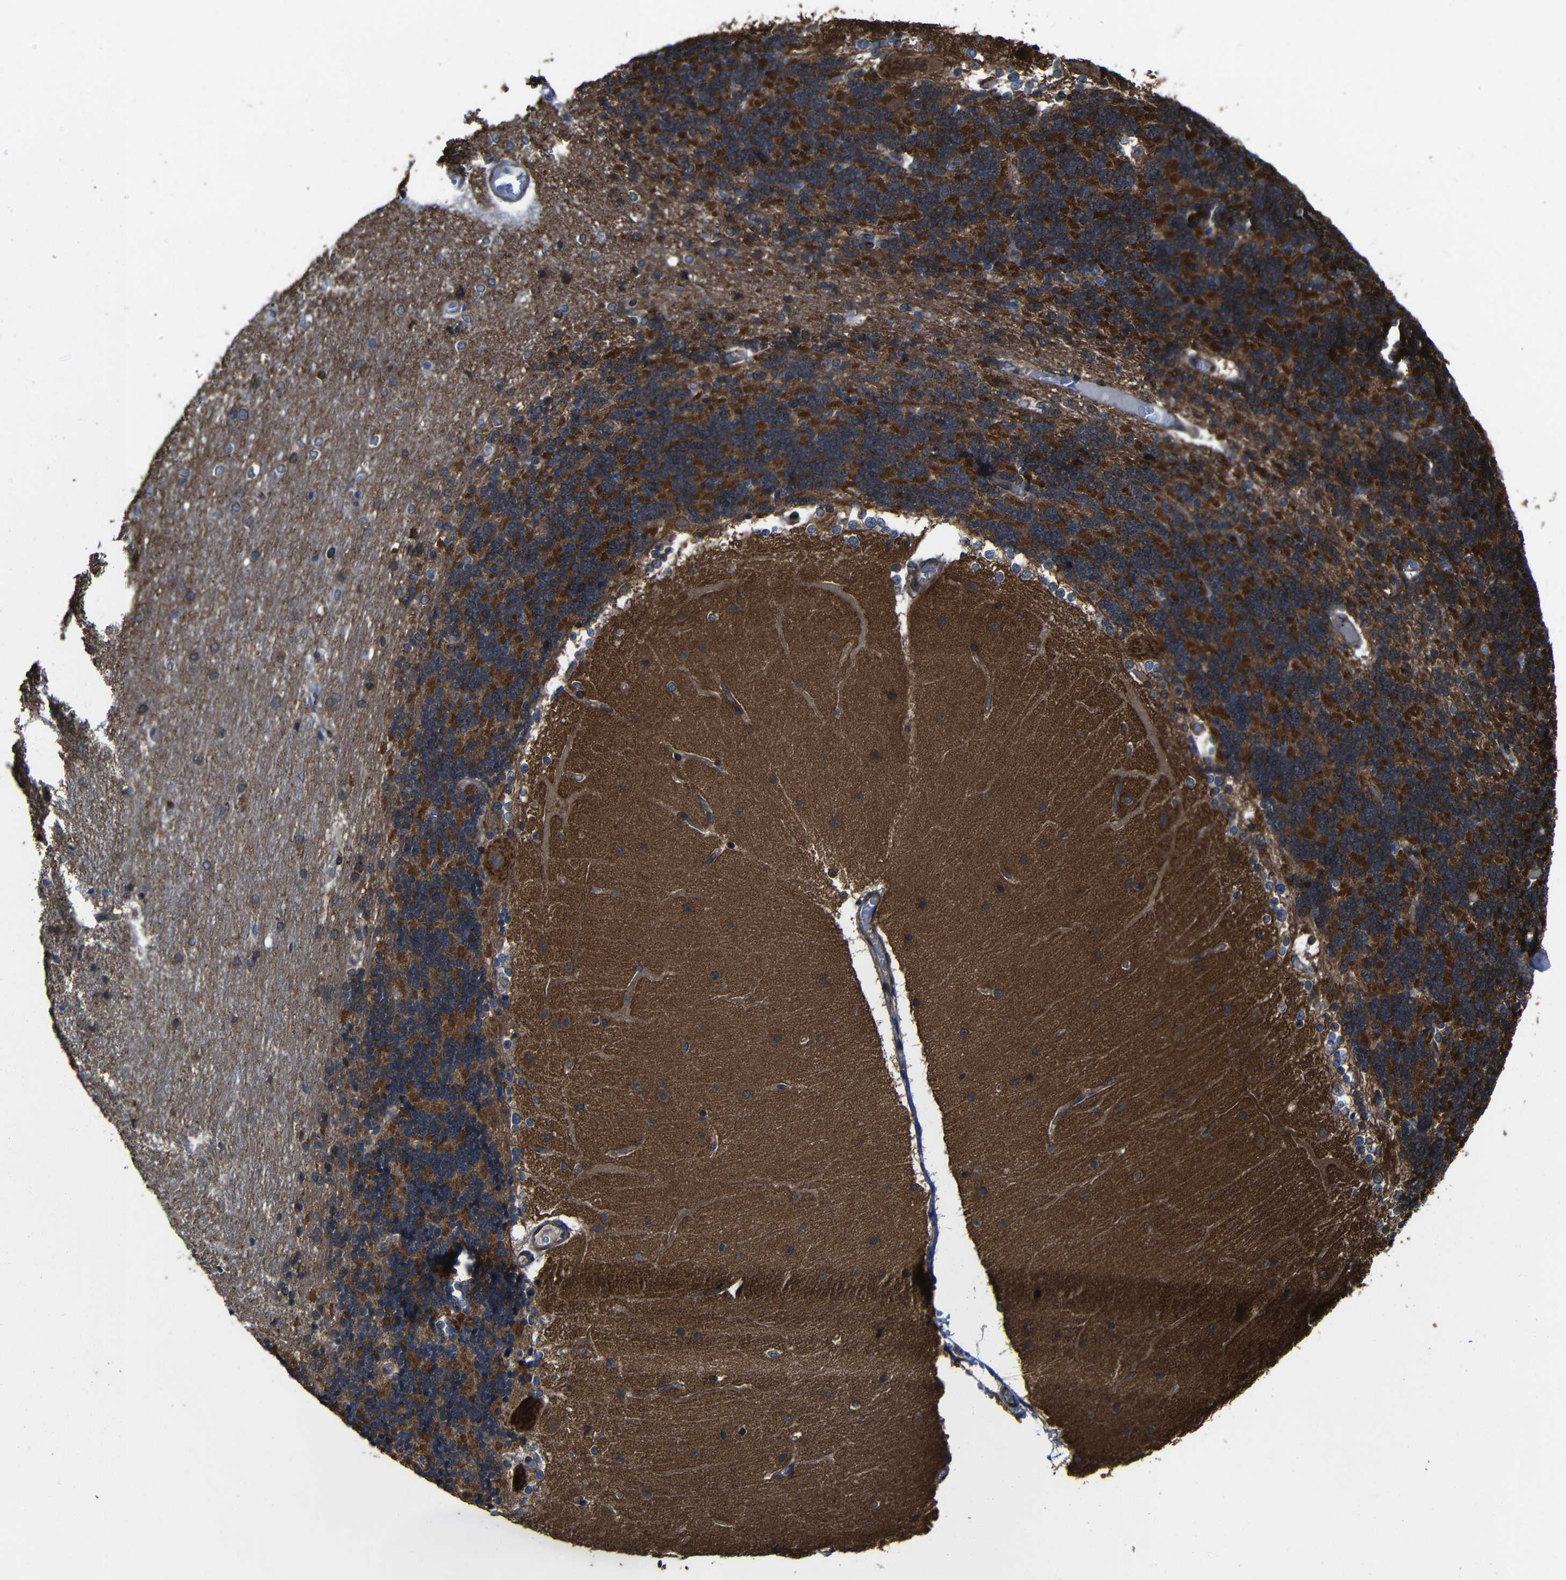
{"staining": {"intensity": "strong", "quantity": ">75%", "location": "cytoplasmic/membranous"}, "tissue": "cerebellum", "cell_type": "Cells in granular layer", "image_type": "normal", "snomed": [{"axis": "morphology", "description": "Normal tissue, NOS"}, {"axis": "topography", "description": "Cerebellum"}], "caption": "Brown immunohistochemical staining in normal cerebellum demonstrates strong cytoplasmic/membranous positivity in about >75% of cells in granular layer.", "gene": "KIAA0513", "patient": {"sex": "female", "age": 54}}